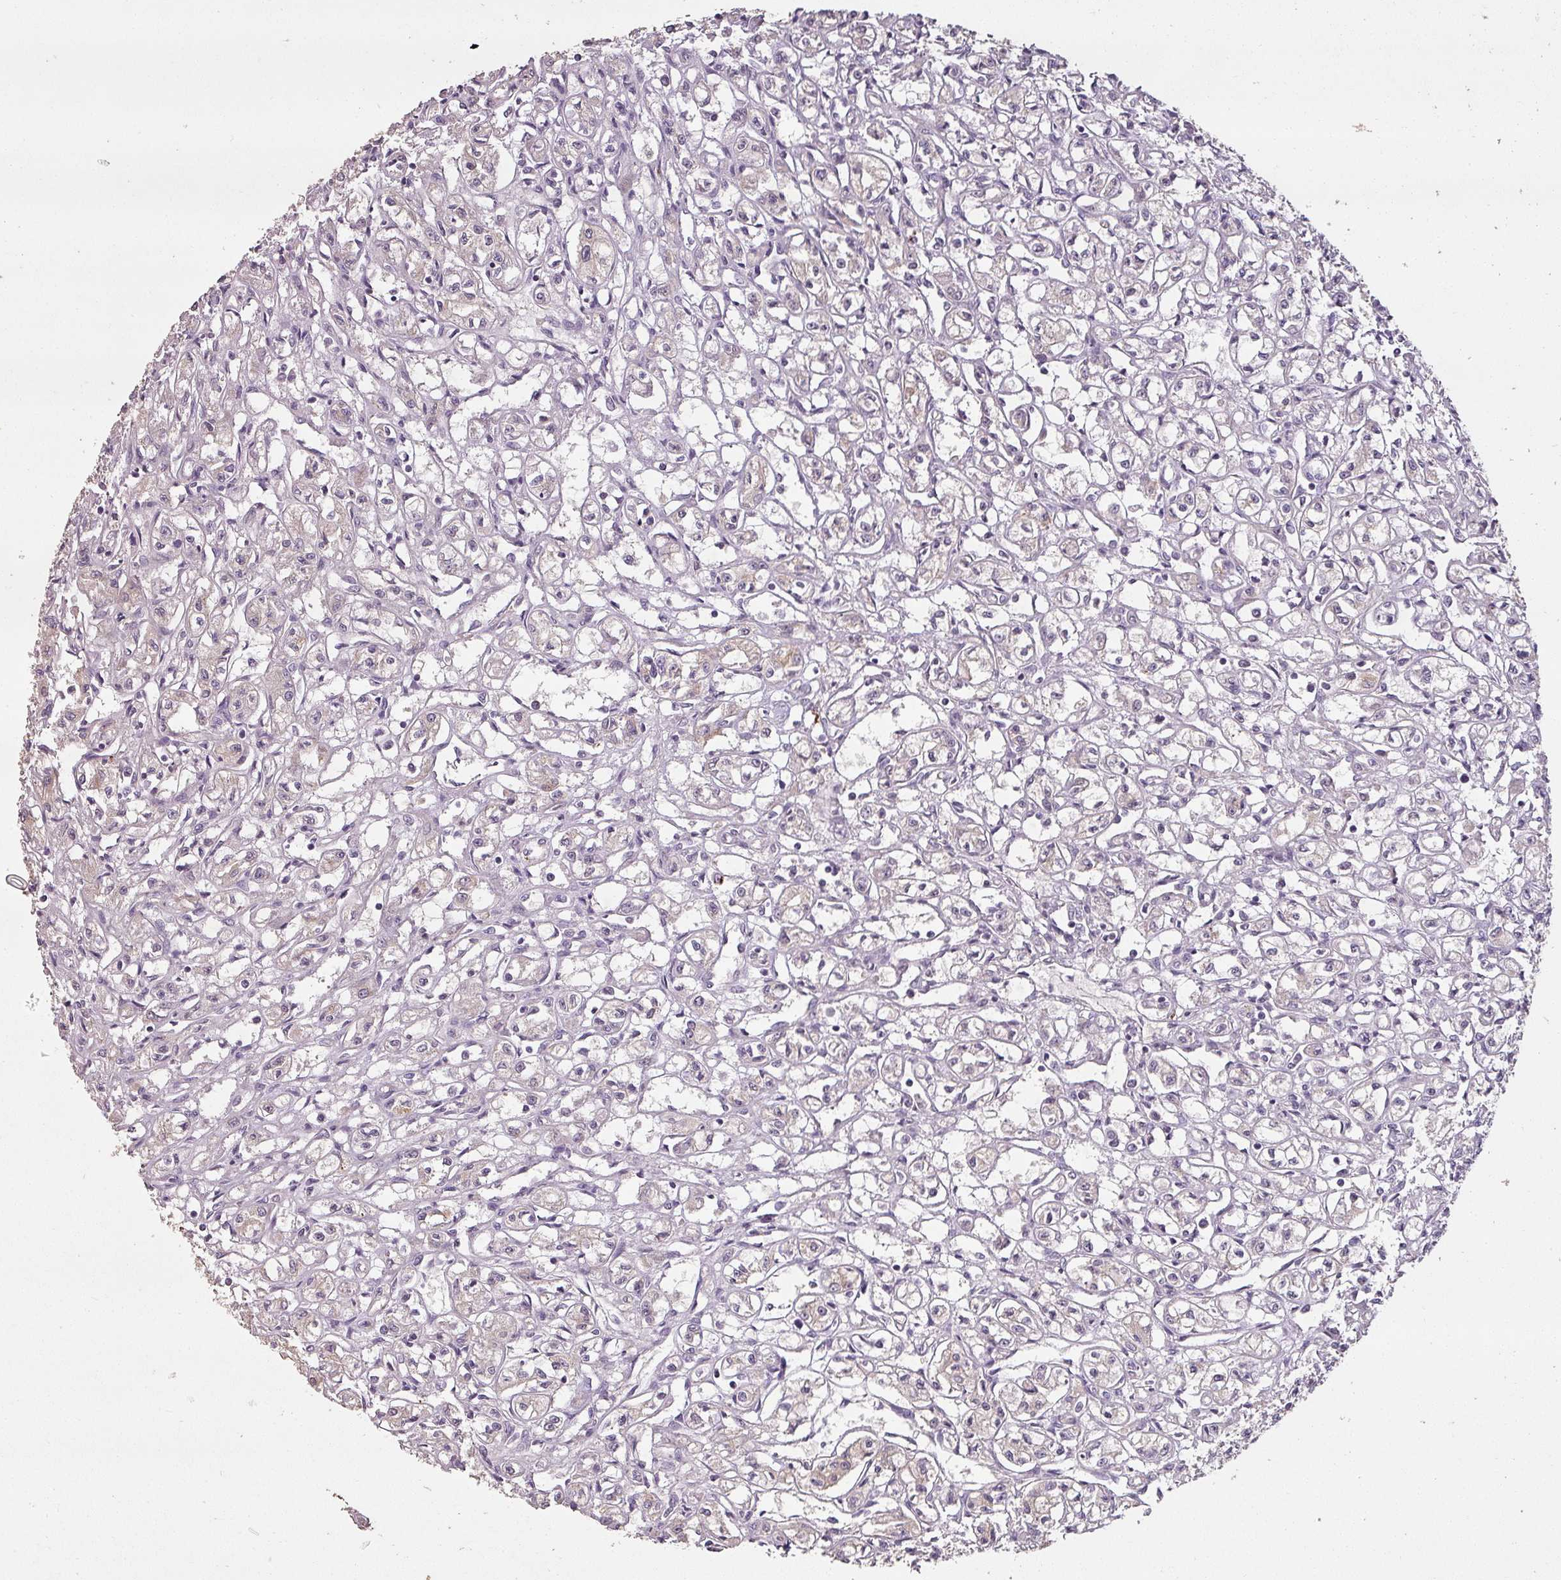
{"staining": {"intensity": "negative", "quantity": "none", "location": "none"}, "tissue": "renal cancer", "cell_type": "Tumor cells", "image_type": "cancer", "snomed": [{"axis": "morphology", "description": "Adenocarcinoma, NOS"}, {"axis": "topography", "description": "Kidney"}], "caption": "This is a histopathology image of immunohistochemistry staining of renal cancer (adenocarcinoma), which shows no expression in tumor cells.", "gene": "LYPLA1", "patient": {"sex": "male", "age": 56}}